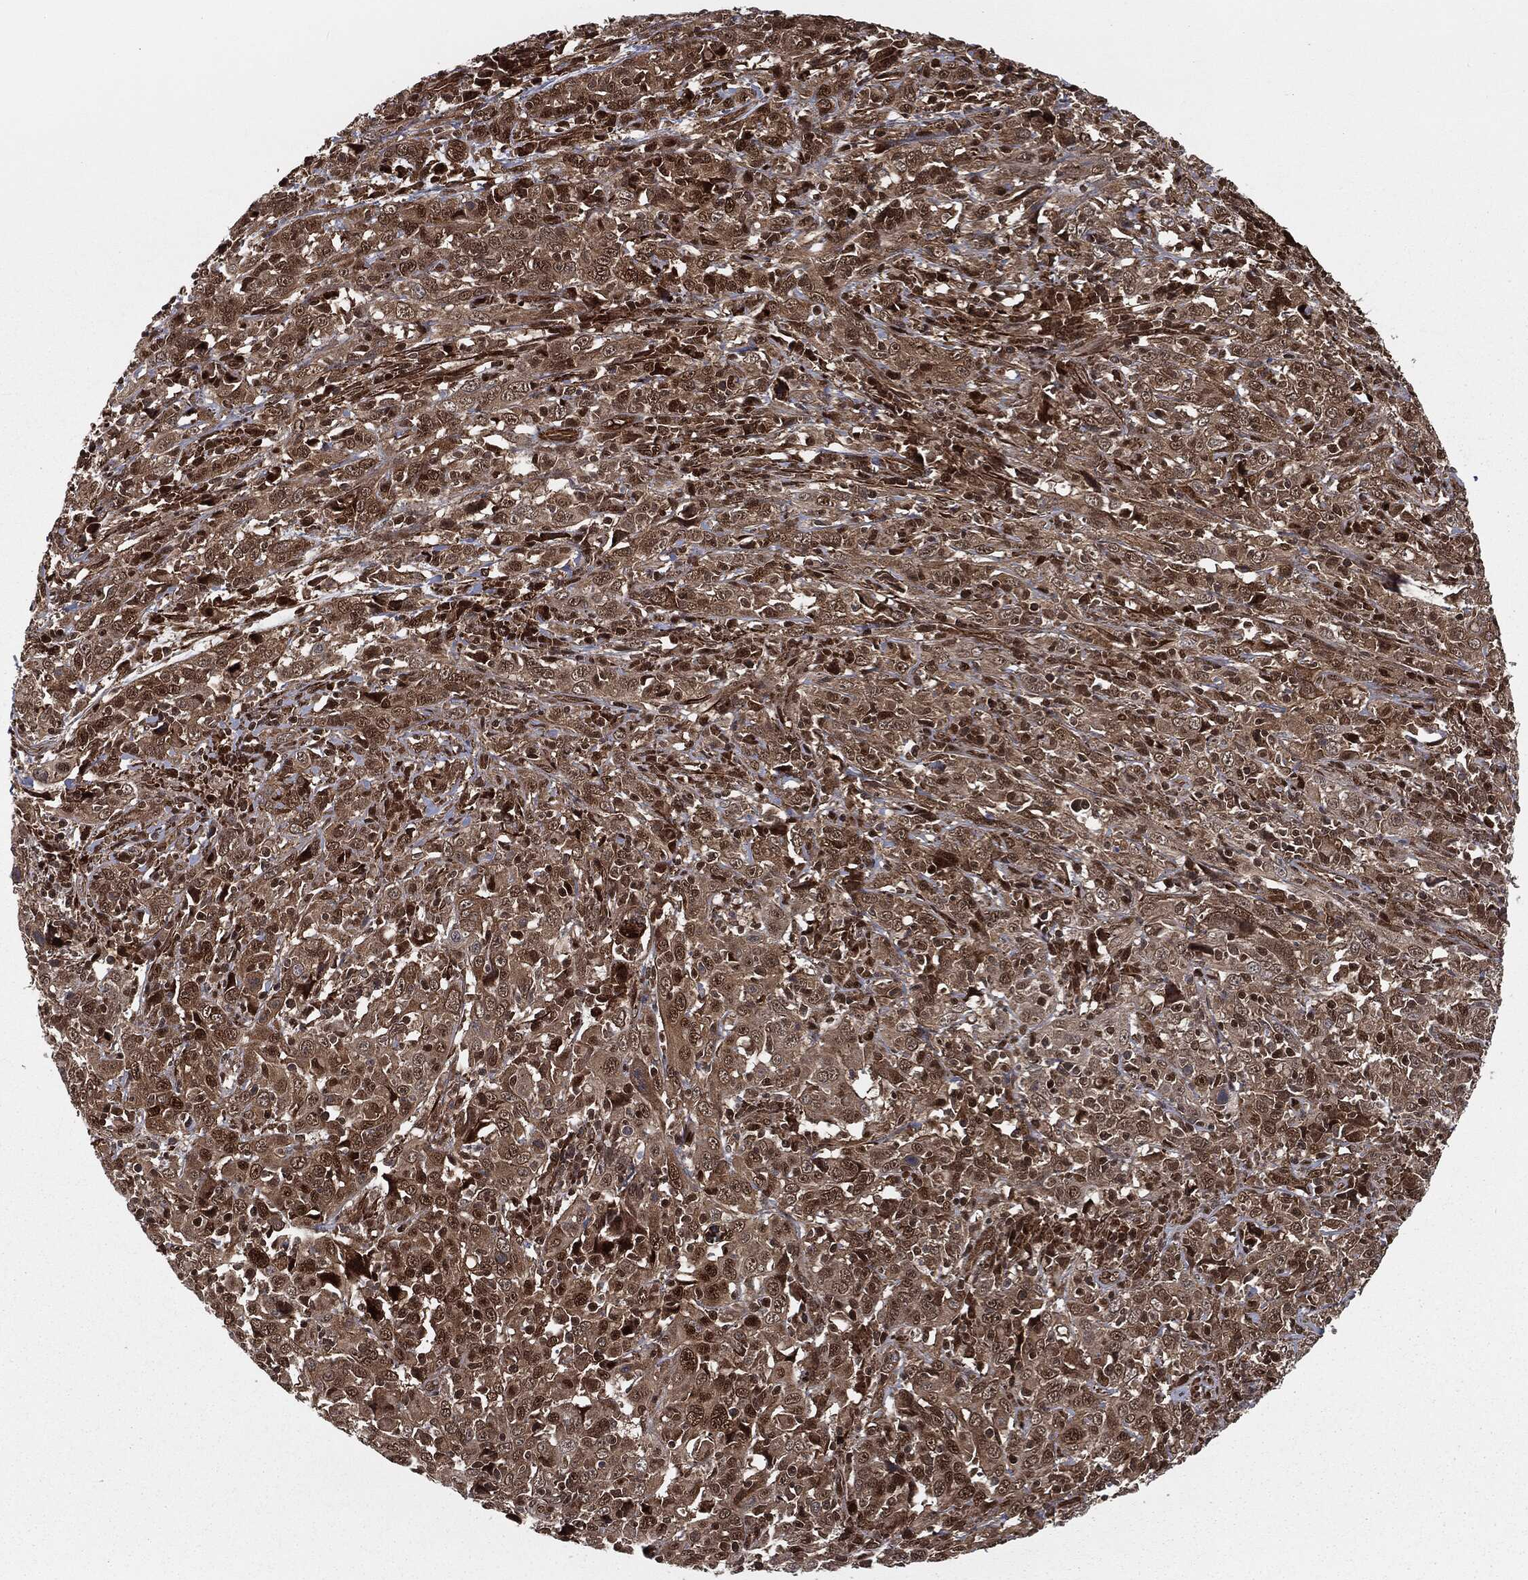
{"staining": {"intensity": "moderate", "quantity": ">75%", "location": "cytoplasmic/membranous,nuclear"}, "tissue": "cervical cancer", "cell_type": "Tumor cells", "image_type": "cancer", "snomed": [{"axis": "morphology", "description": "Squamous cell carcinoma, NOS"}, {"axis": "topography", "description": "Cervix"}], "caption": "Approximately >75% of tumor cells in cervical squamous cell carcinoma show moderate cytoplasmic/membranous and nuclear protein staining as visualized by brown immunohistochemical staining.", "gene": "RANBP9", "patient": {"sex": "female", "age": 46}}